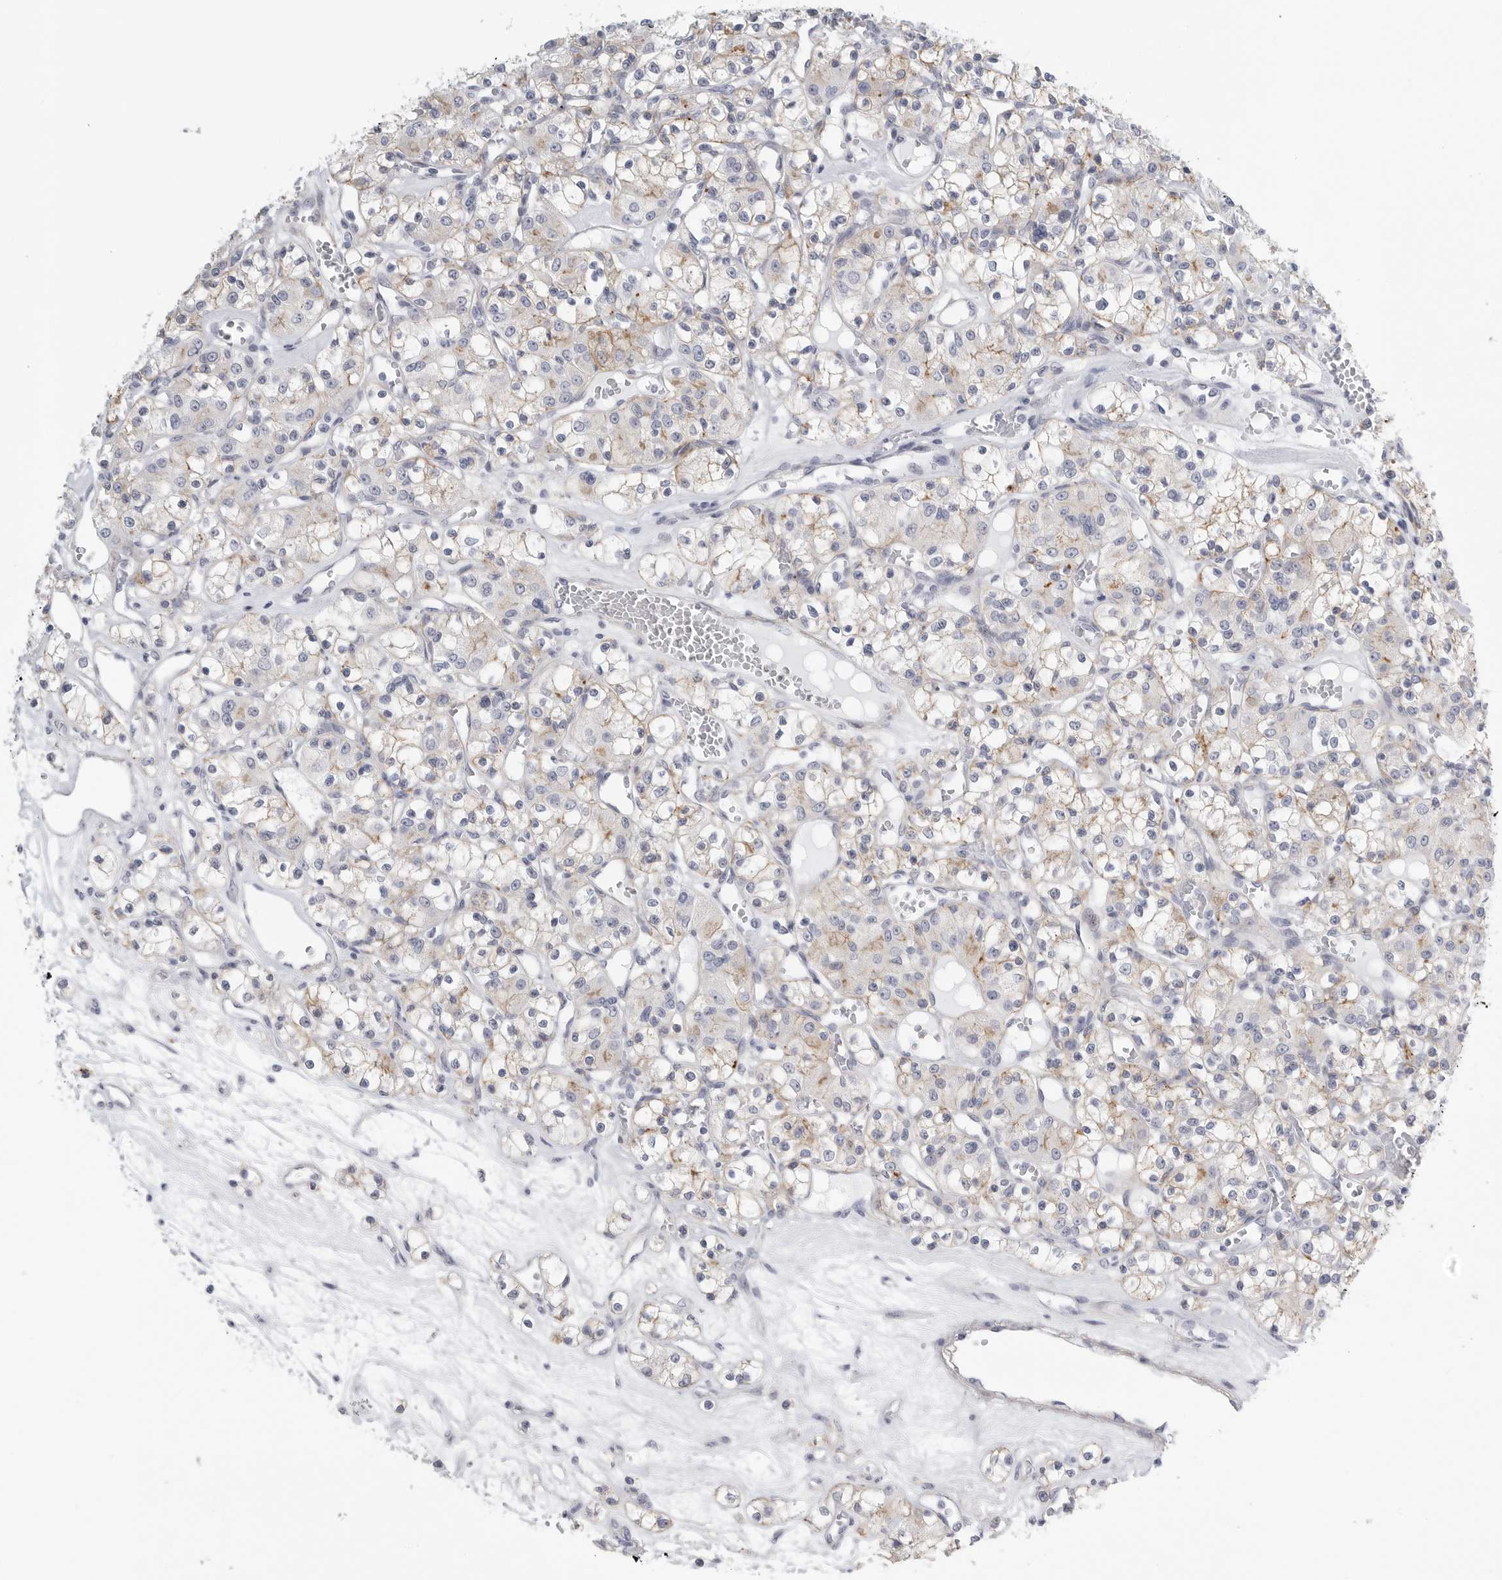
{"staining": {"intensity": "weak", "quantity": "25%-75%", "location": "cytoplasmic/membranous"}, "tissue": "renal cancer", "cell_type": "Tumor cells", "image_type": "cancer", "snomed": [{"axis": "morphology", "description": "Adenocarcinoma, NOS"}, {"axis": "topography", "description": "Kidney"}], "caption": "Immunohistochemical staining of adenocarcinoma (renal) displays weak cytoplasmic/membranous protein expression in approximately 25%-75% of tumor cells.", "gene": "TNR", "patient": {"sex": "female", "age": 59}}